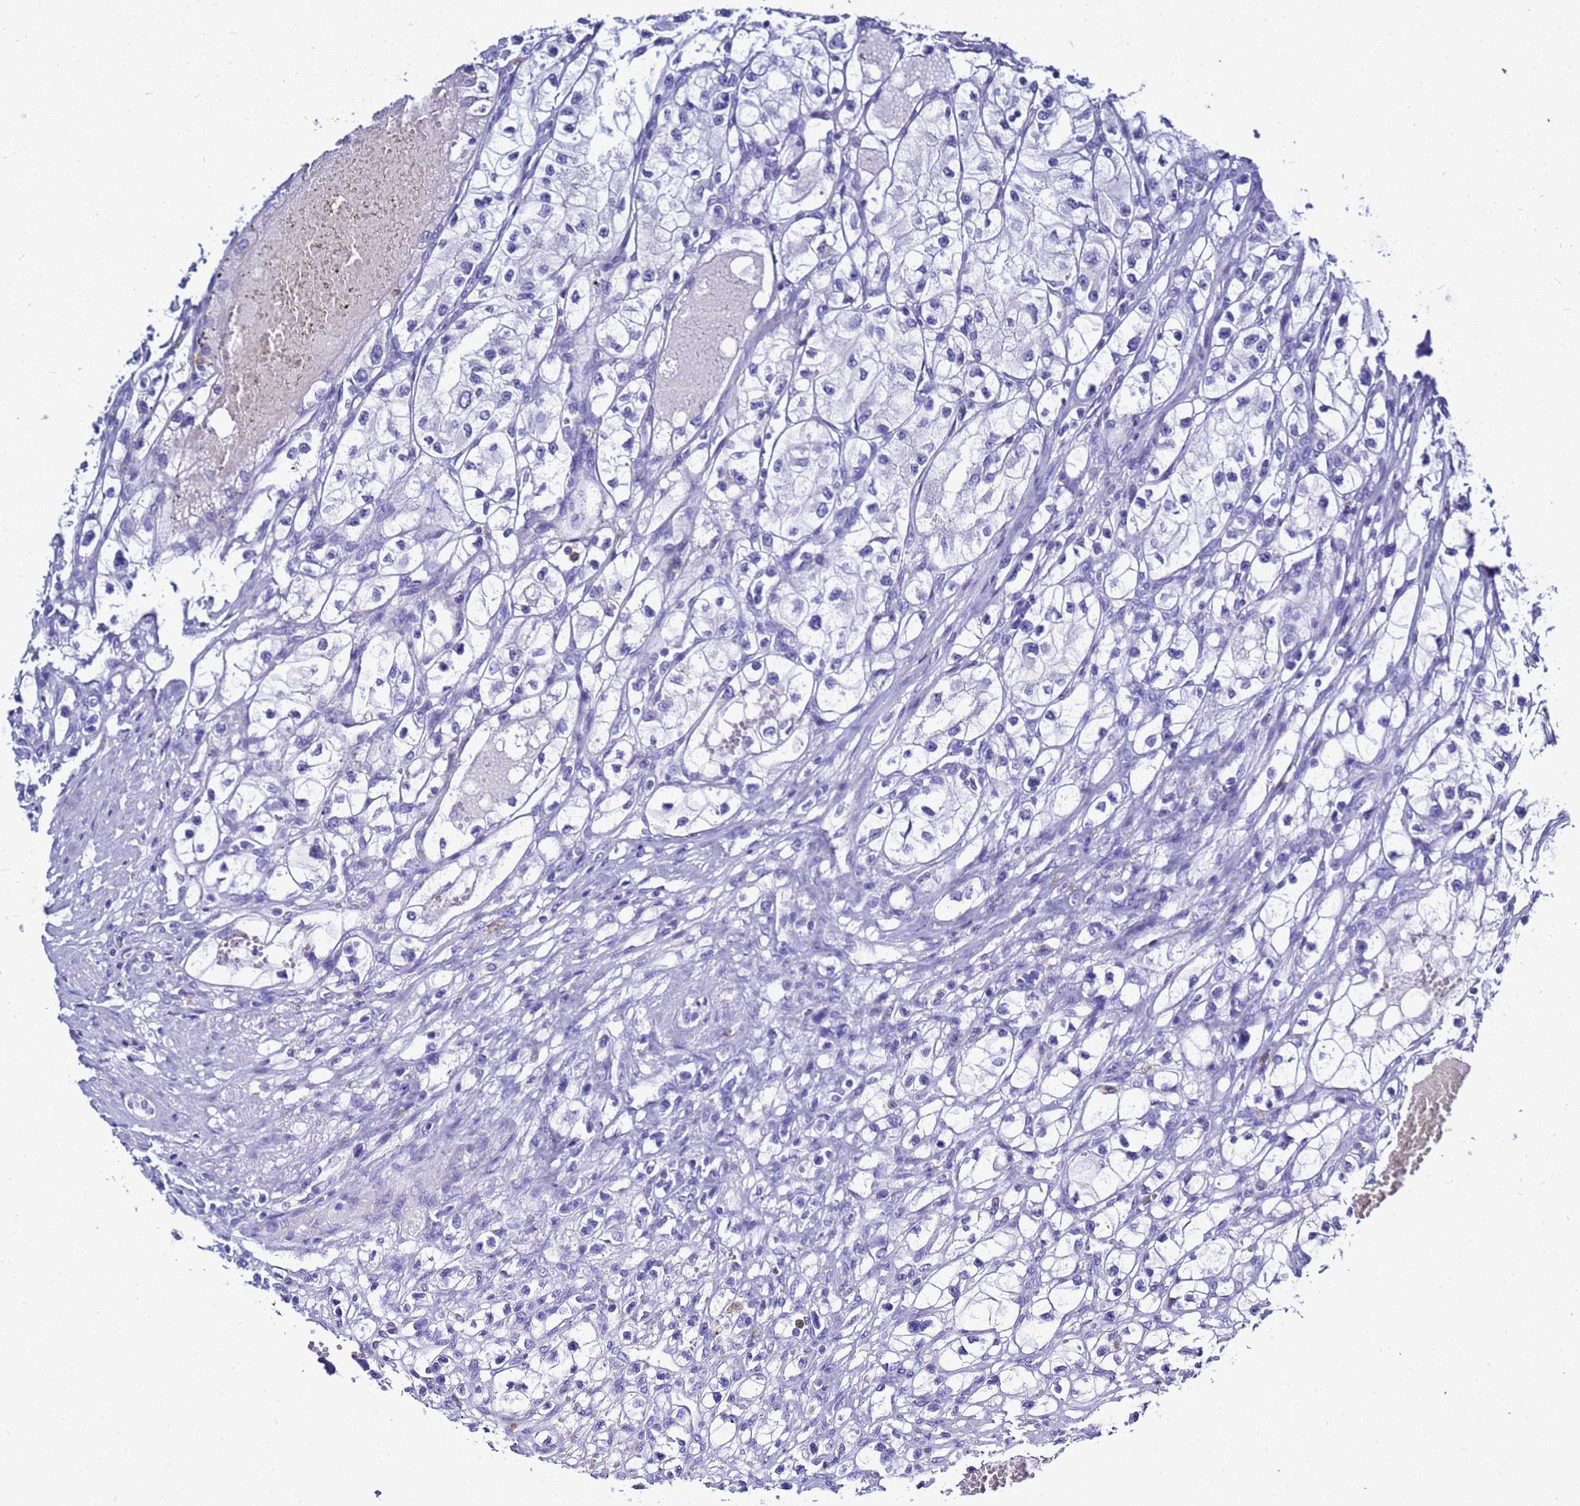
{"staining": {"intensity": "negative", "quantity": "none", "location": "none"}, "tissue": "renal cancer", "cell_type": "Tumor cells", "image_type": "cancer", "snomed": [{"axis": "morphology", "description": "Adenocarcinoma, NOS"}, {"axis": "topography", "description": "Kidney"}], "caption": "The micrograph exhibits no staining of tumor cells in adenocarcinoma (renal). (DAB (3,3'-diaminobenzidine) immunohistochemistry, high magnification).", "gene": "CSTA", "patient": {"sex": "female", "age": 57}}